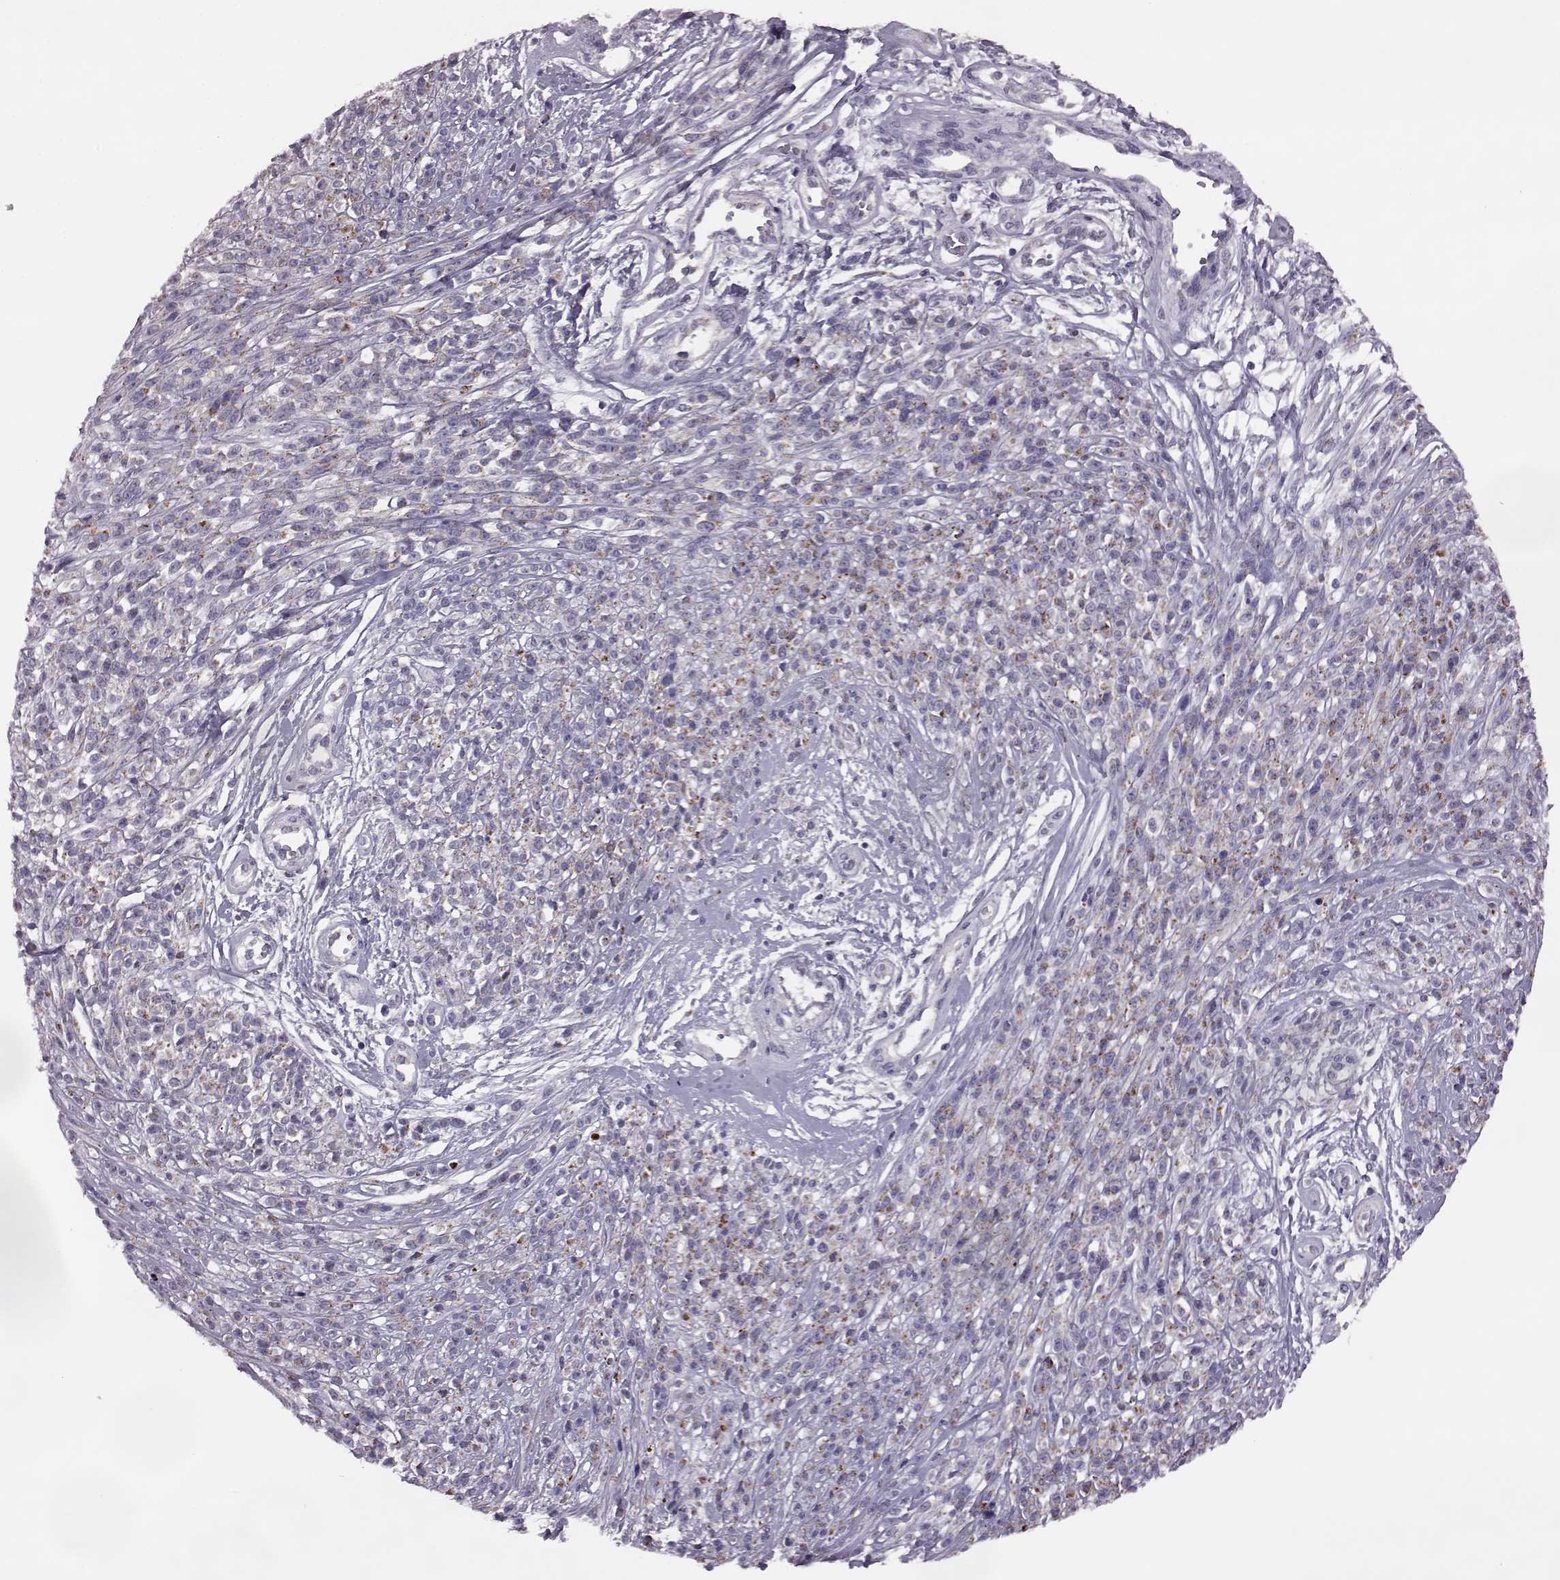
{"staining": {"intensity": "moderate", "quantity": ">75%", "location": "cytoplasmic/membranous"}, "tissue": "melanoma", "cell_type": "Tumor cells", "image_type": "cancer", "snomed": [{"axis": "morphology", "description": "Malignant melanoma, NOS"}, {"axis": "topography", "description": "Skin"}, {"axis": "topography", "description": "Skin of trunk"}], "caption": "Moderate cytoplasmic/membranous staining is seen in about >75% of tumor cells in malignant melanoma.", "gene": "RIMS2", "patient": {"sex": "male", "age": 74}}